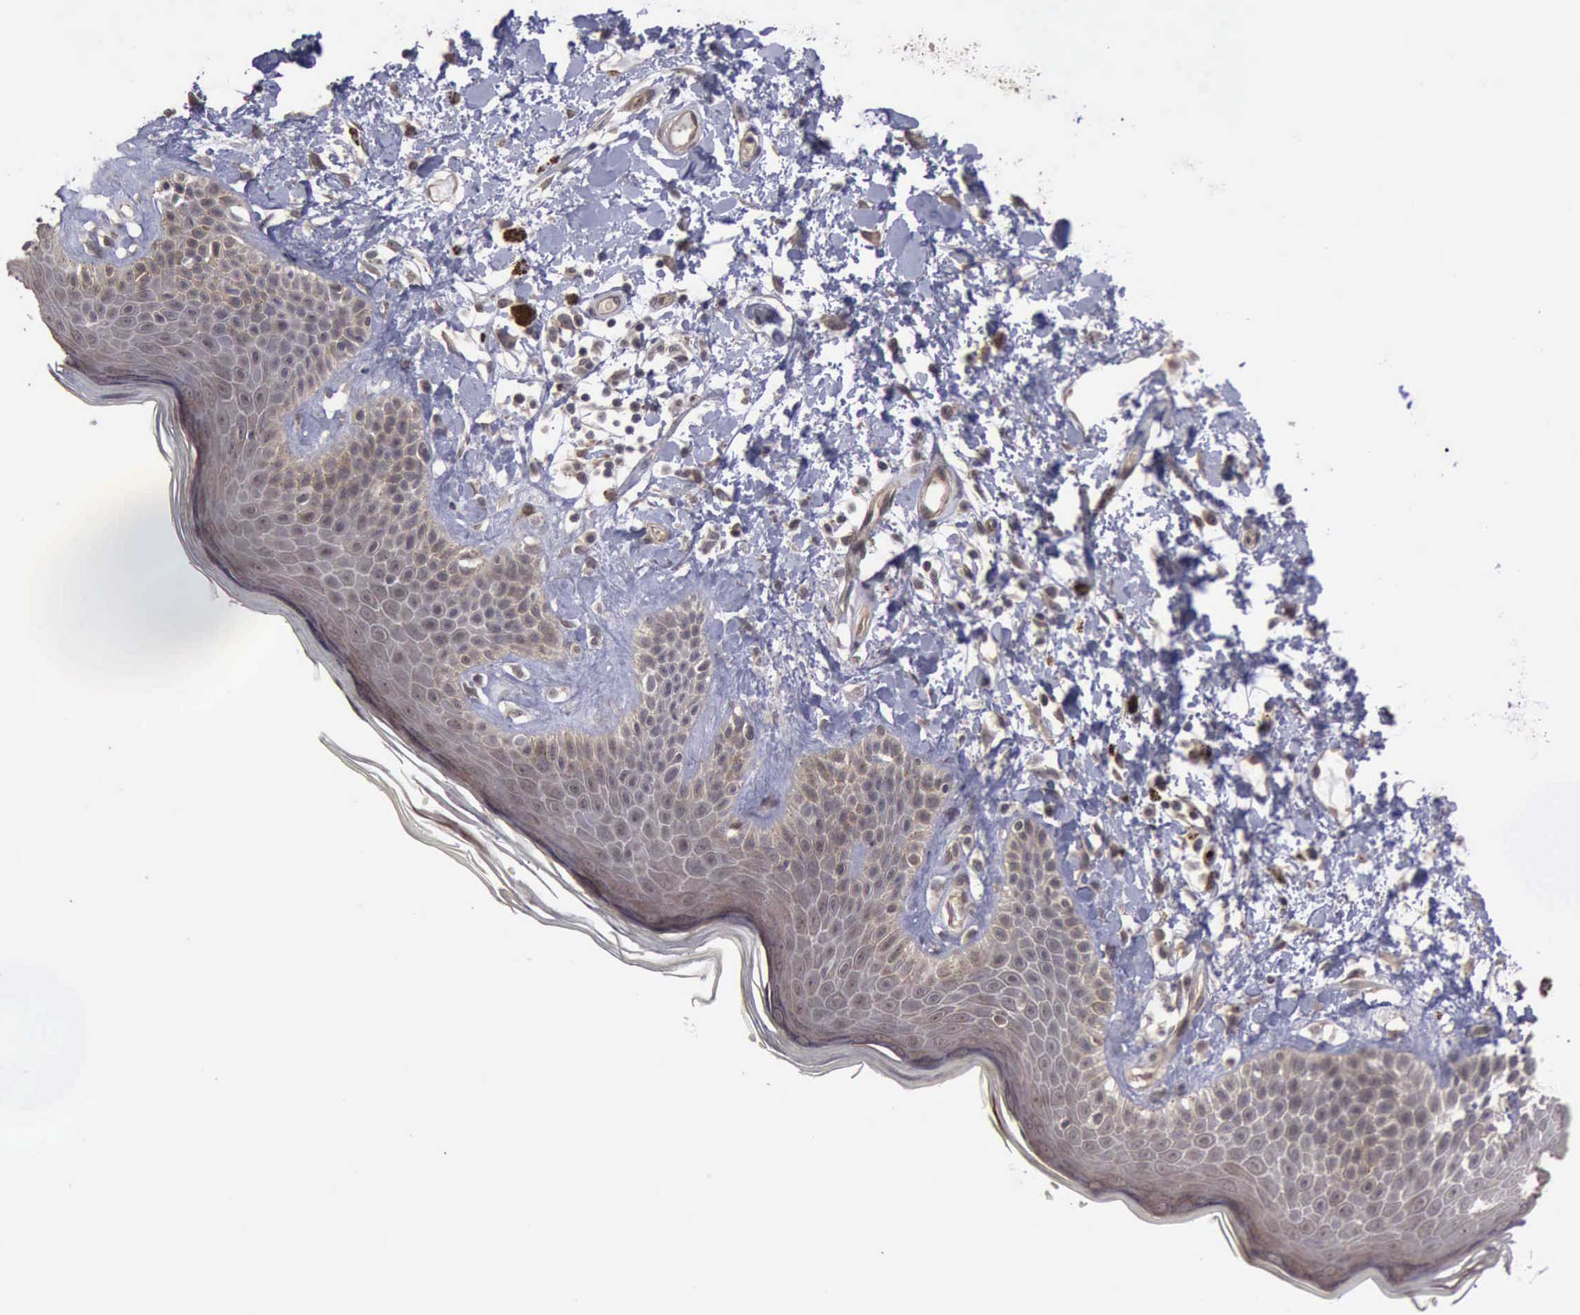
{"staining": {"intensity": "negative", "quantity": "none", "location": "none"}, "tissue": "skin", "cell_type": "Epidermal cells", "image_type": "normal", "snomed": [{"axis": "morphology", "description": "Normal tissue, NOS"}, {"axis": "topography", "description": "Anal"}], "caption": "Protein analysis of normal skin displays no significant staining in epidermal cells. (DAB immunohistochemistry visualized using brightfield microscopy, high magnification).", "gene": "MMP9", "patient": {"sex": "female", "age": 78}}